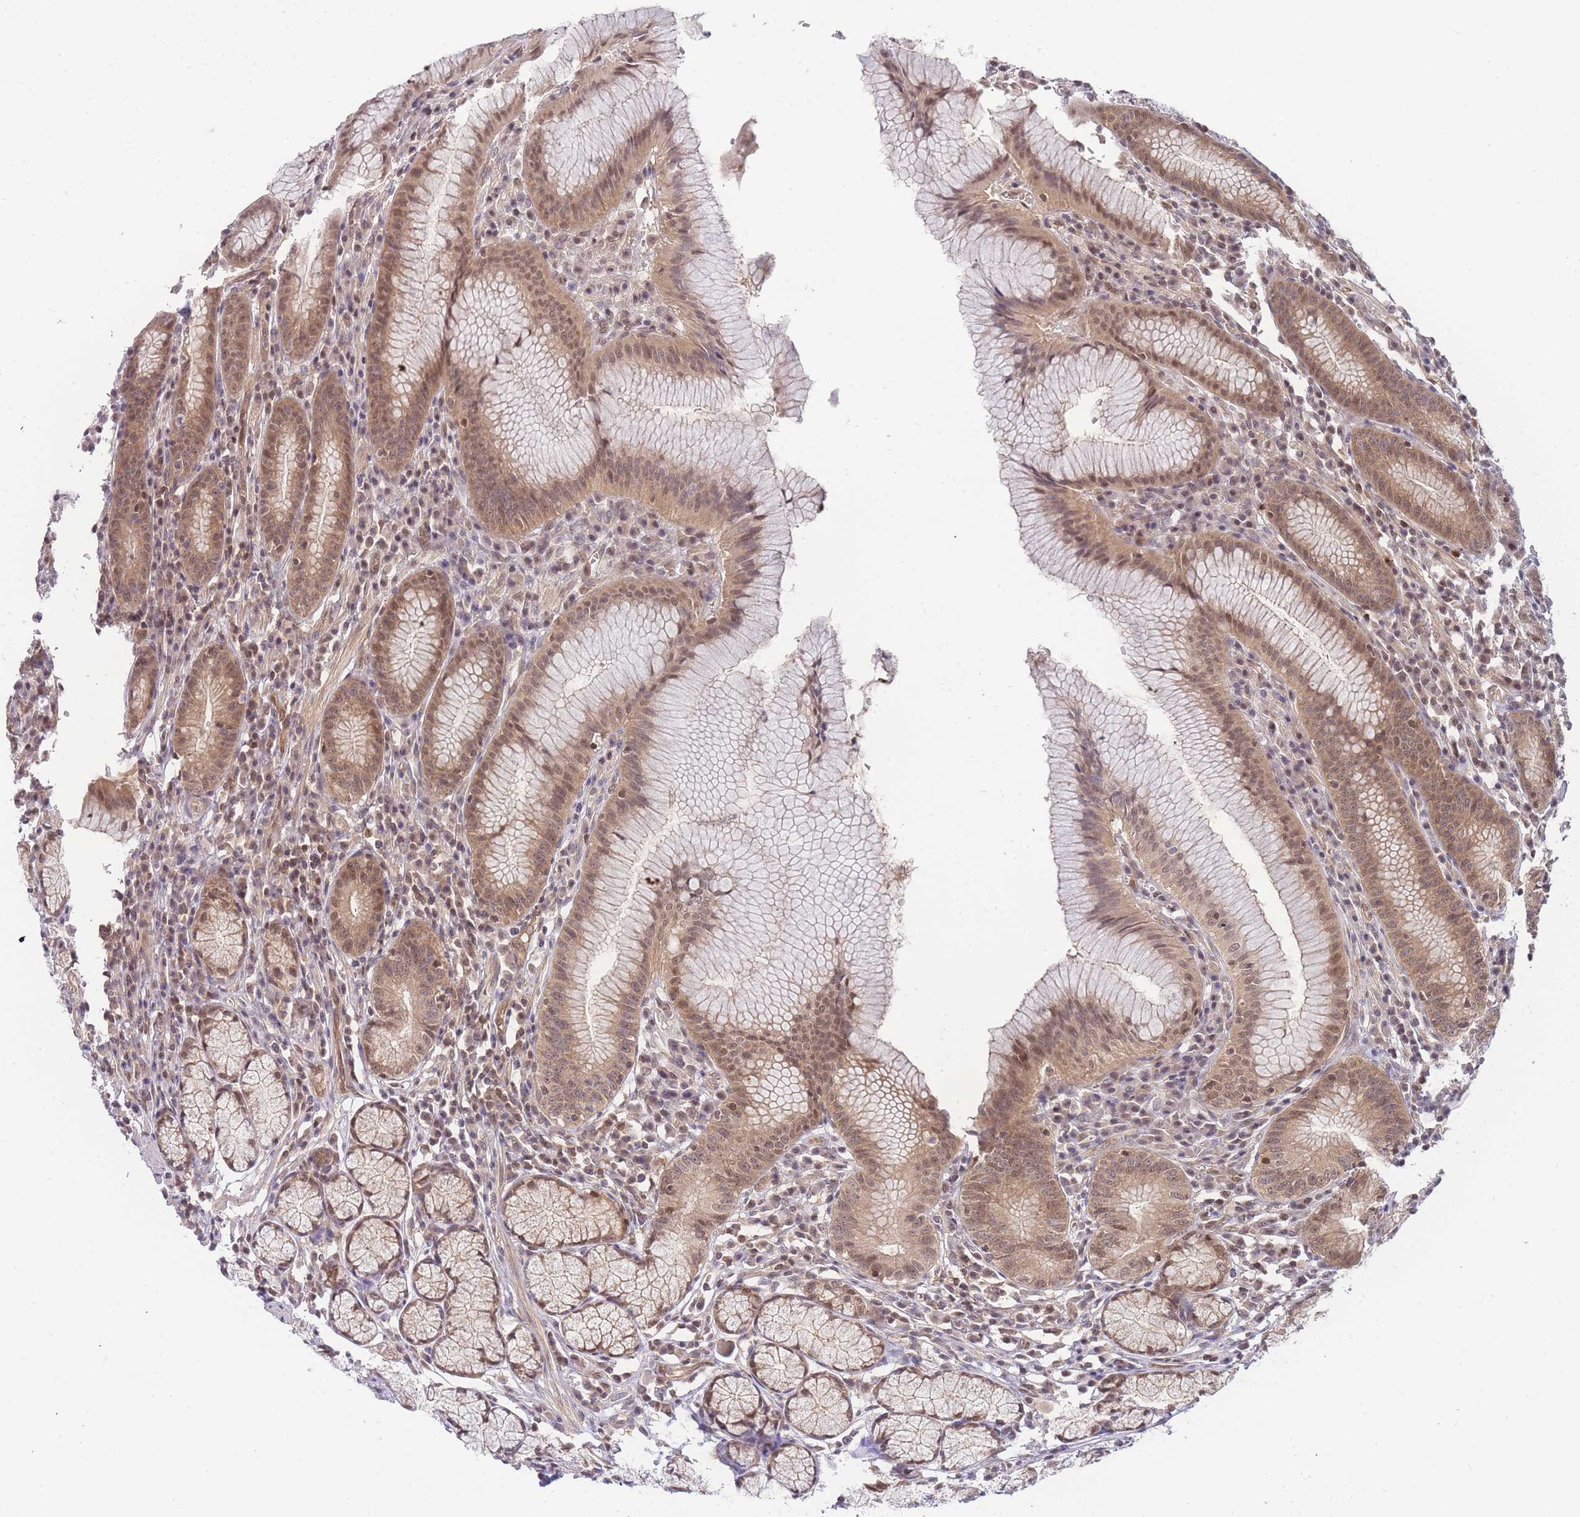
{"staining": {"intensity": "moderate", "quantity": ">75%", "location": "cytoplasmic/membranous,nuclear"}, "tissue": "stomach", "cell_type": "Glandular cells", "image_type": "normal", "snomed": [{"axis": "morphology", "description": "Normal tissue, NOS"}, {"axis": "topography", "description": "Stomach"}], "caption": "This micrograph reveals unremarkable stomach stained with immunohistochemistry (IHC) to label a protein in brown. The cytoplasmic/membranous,nuclear of glandular cells show moderate positivity for the protein. Nuclei are counter-stained blue.", "gene": "KIAA1191", "patient": {"sex": "male", "age": 55}}